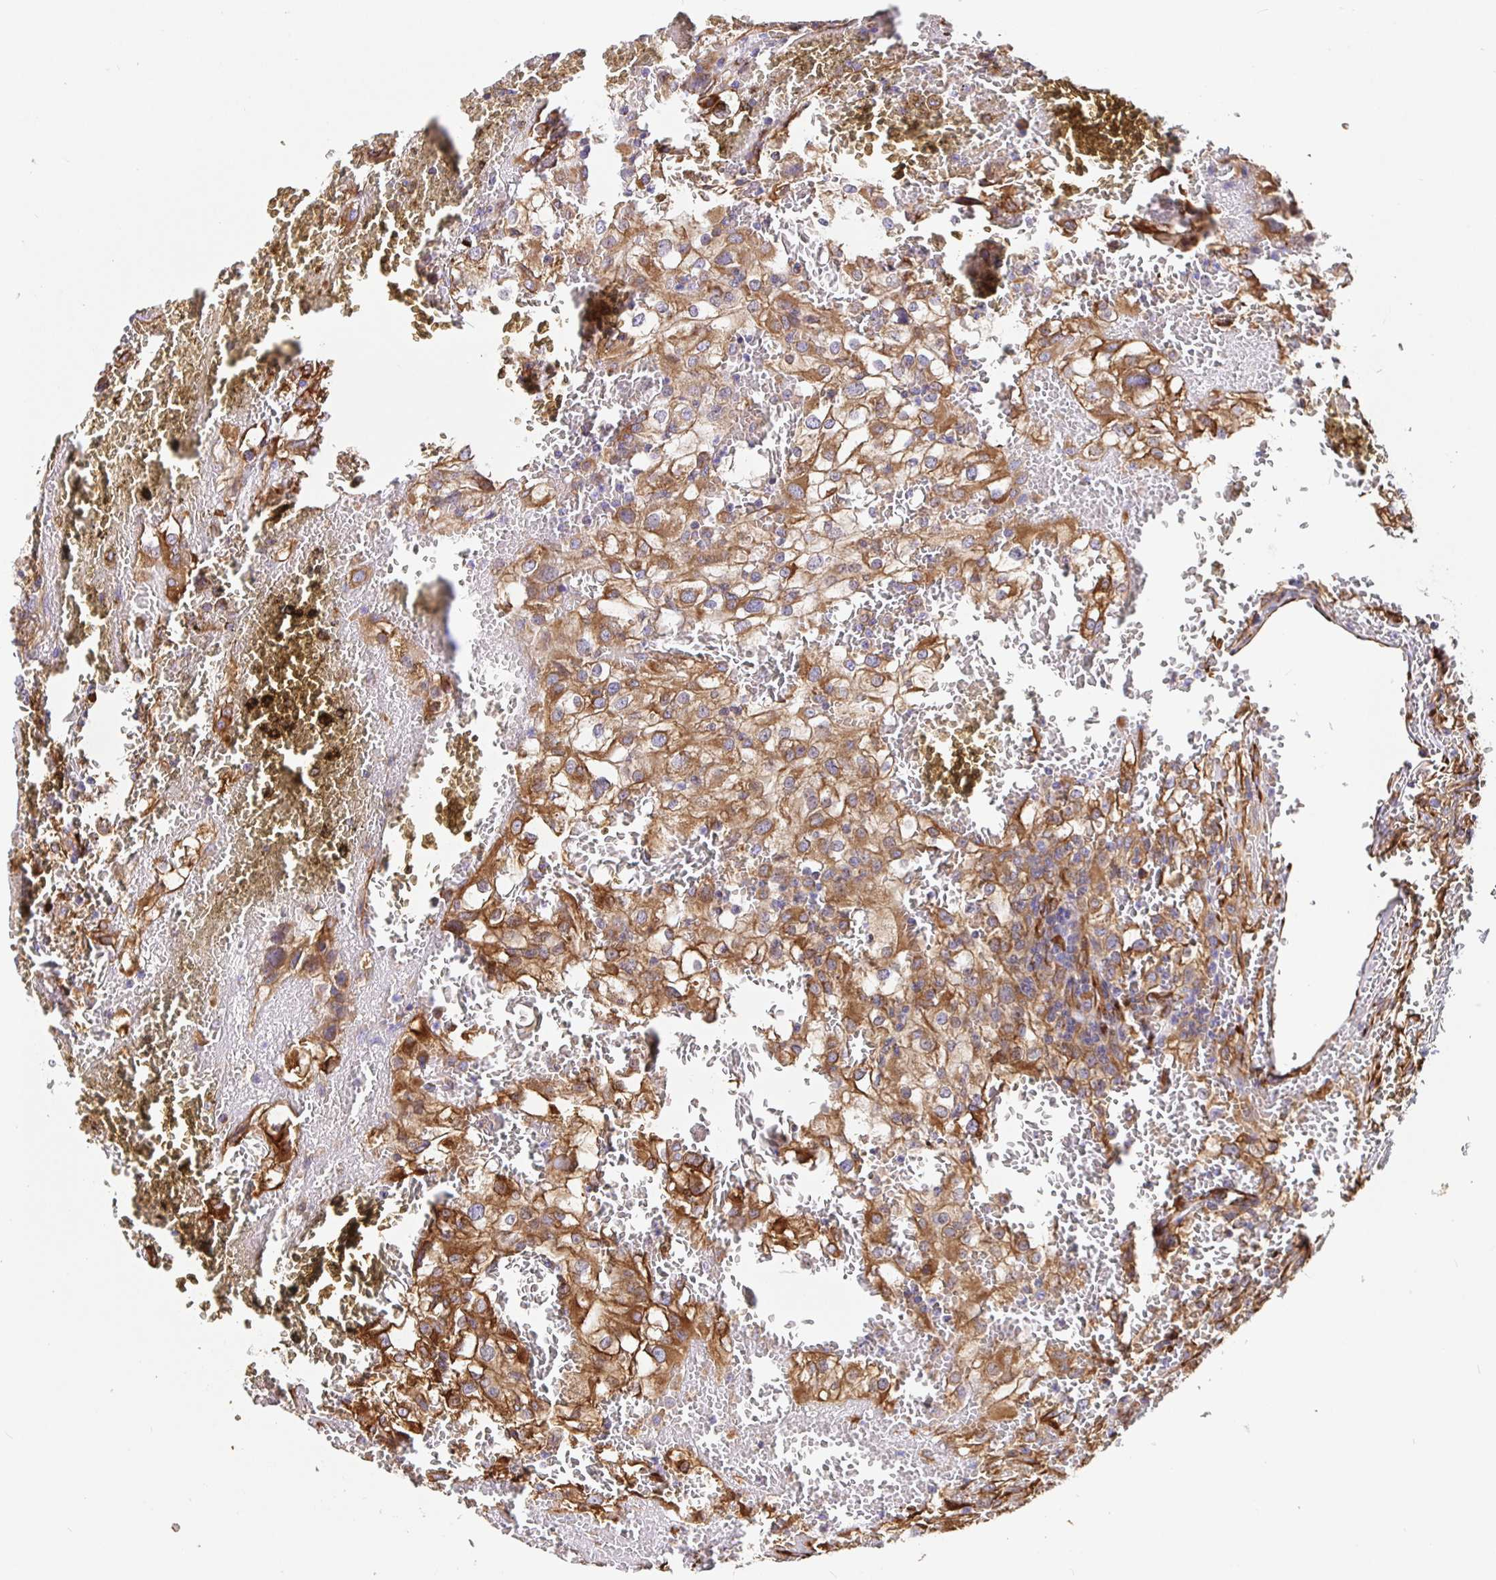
{"staining": {"intensity": "moderate", "quantity": ">75%", "location": "cytoplasmic/membranous"}, "tissue": "renal cancer", "cell_type": "Tumor cells", "image_type": "cancer", "snomed": [{"axis": "morphology", "description": "Adenocarcinoma, NOS"}, {"axis": "topography", "description": "Kidney"}], "caption": "Protein staining by immunohistochemistry displays moderate cytoplasmic/membranous positivity in approximately >75% of tumor cells in renal adenocarcinoma.", "gene": "MAOA", "patient": {"sex": "female", "age": 74}}